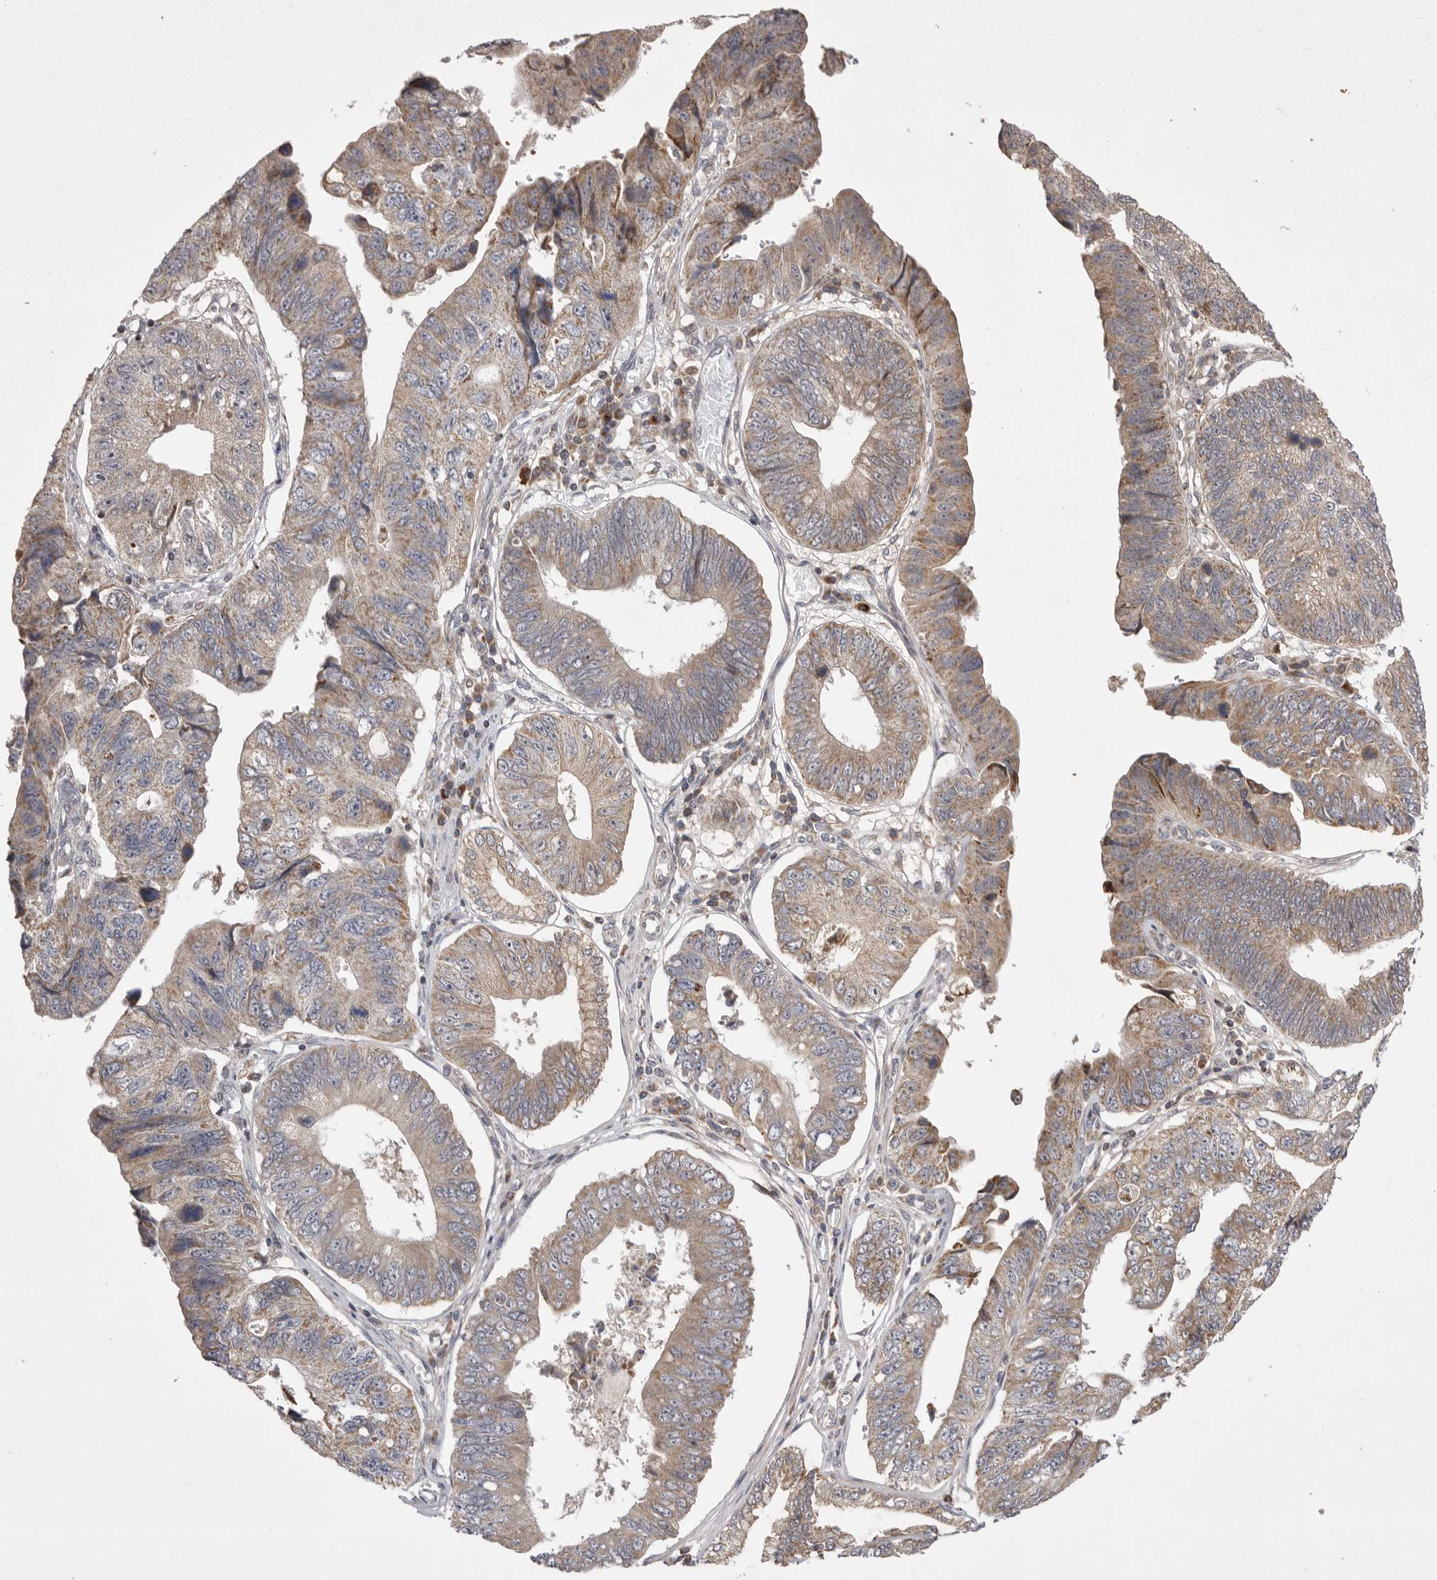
{"staining": {"intensity": "weak", "quantity": ">75%", "location": "cytoplasmic/membranous"}, "tissue": "stomach cancer", "cell_type": "Tumor cells", "image_type": "cancer", "snomed": [{"axis": "morphology", "description": "Adenocarcinoma, NOS"}, {"axis": "topography", "description": "Stomach"}], "caption": "The photomicrograph exhibits staining of adenocarcinoma (stomach), revealing weak cytoplasmic/membranous protein expression (brown color) within tumor cells.", "gene": "KYAT3", "patient": {"sex": "male", "age": 59}}